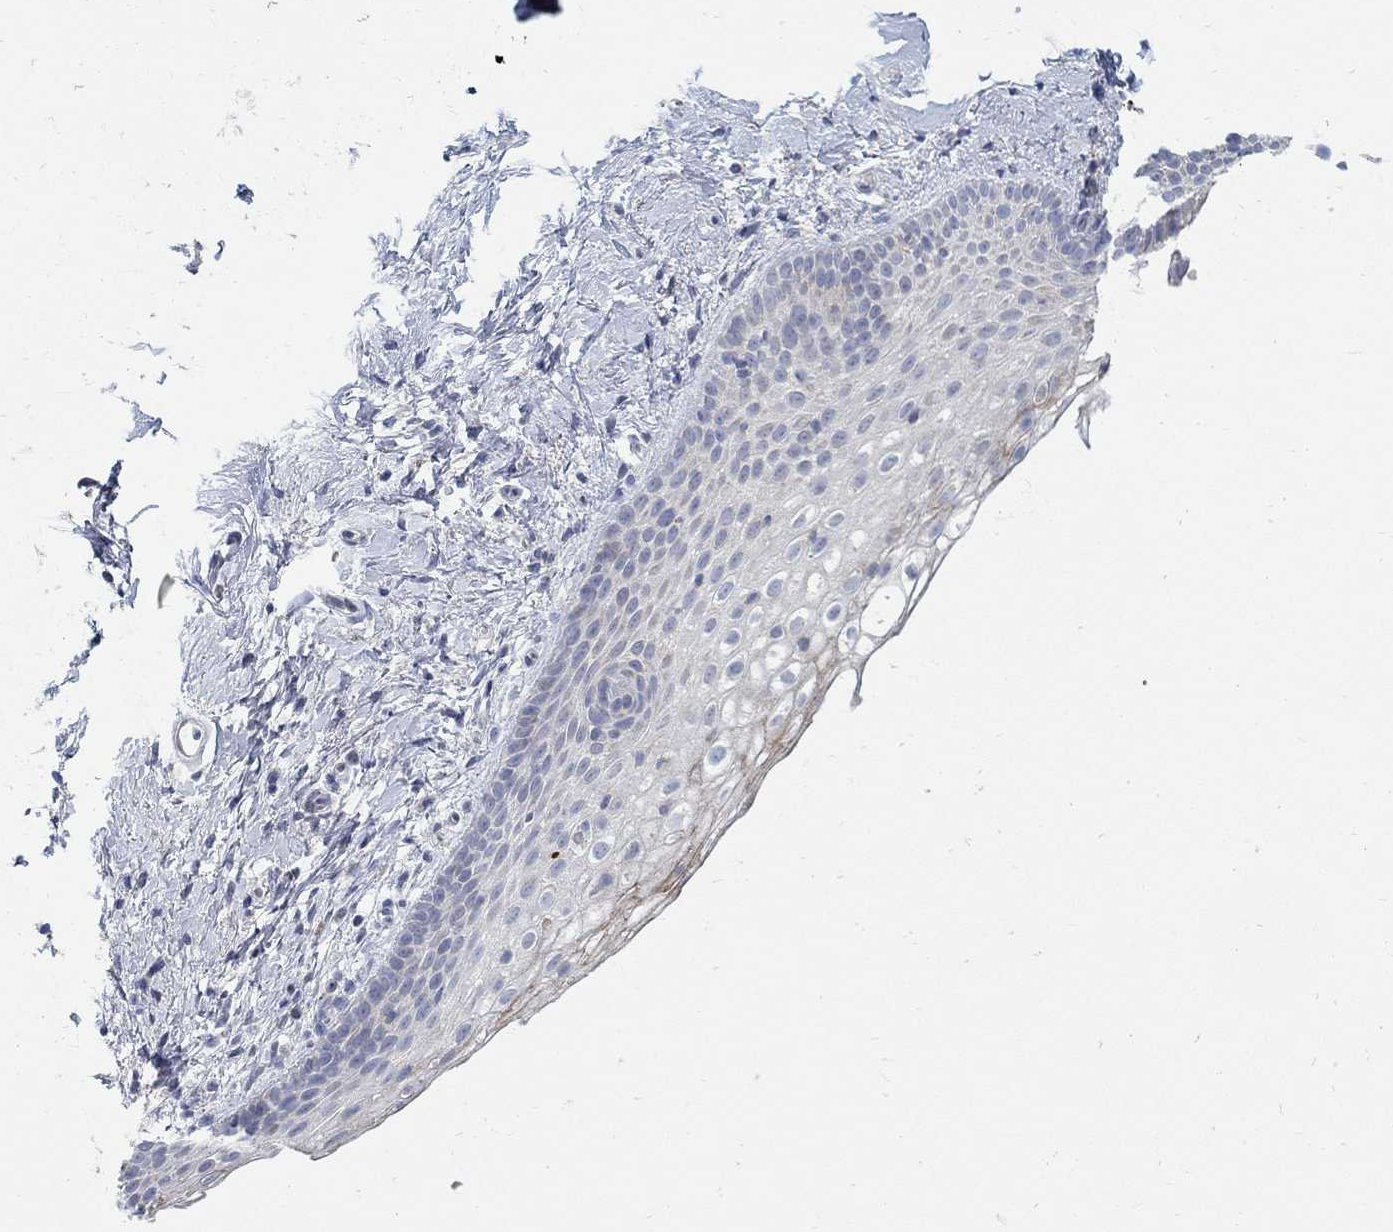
{"staining": {"intensity": "negative", "quantity": "none", "location": "none"}, "tissue": "vagina", "cell_type": "Squamous epithelial cells", "image_type": "normal", "snomed": [{"axis": "morphology", "description": "Normal tissue, NOS"}, {"axis": "topography", "description": "Vagina"}], "caption": "High power microscopy image of an IHC micrograph of benign vagina, revealing no significant positivity in squamous epithelial cells. The staining is performed using DAB brown chromogen with nuclei counter-stained in using hematoxylin.", "gene": "ANO7", "patient": {"sex": "female", "age": 61}}